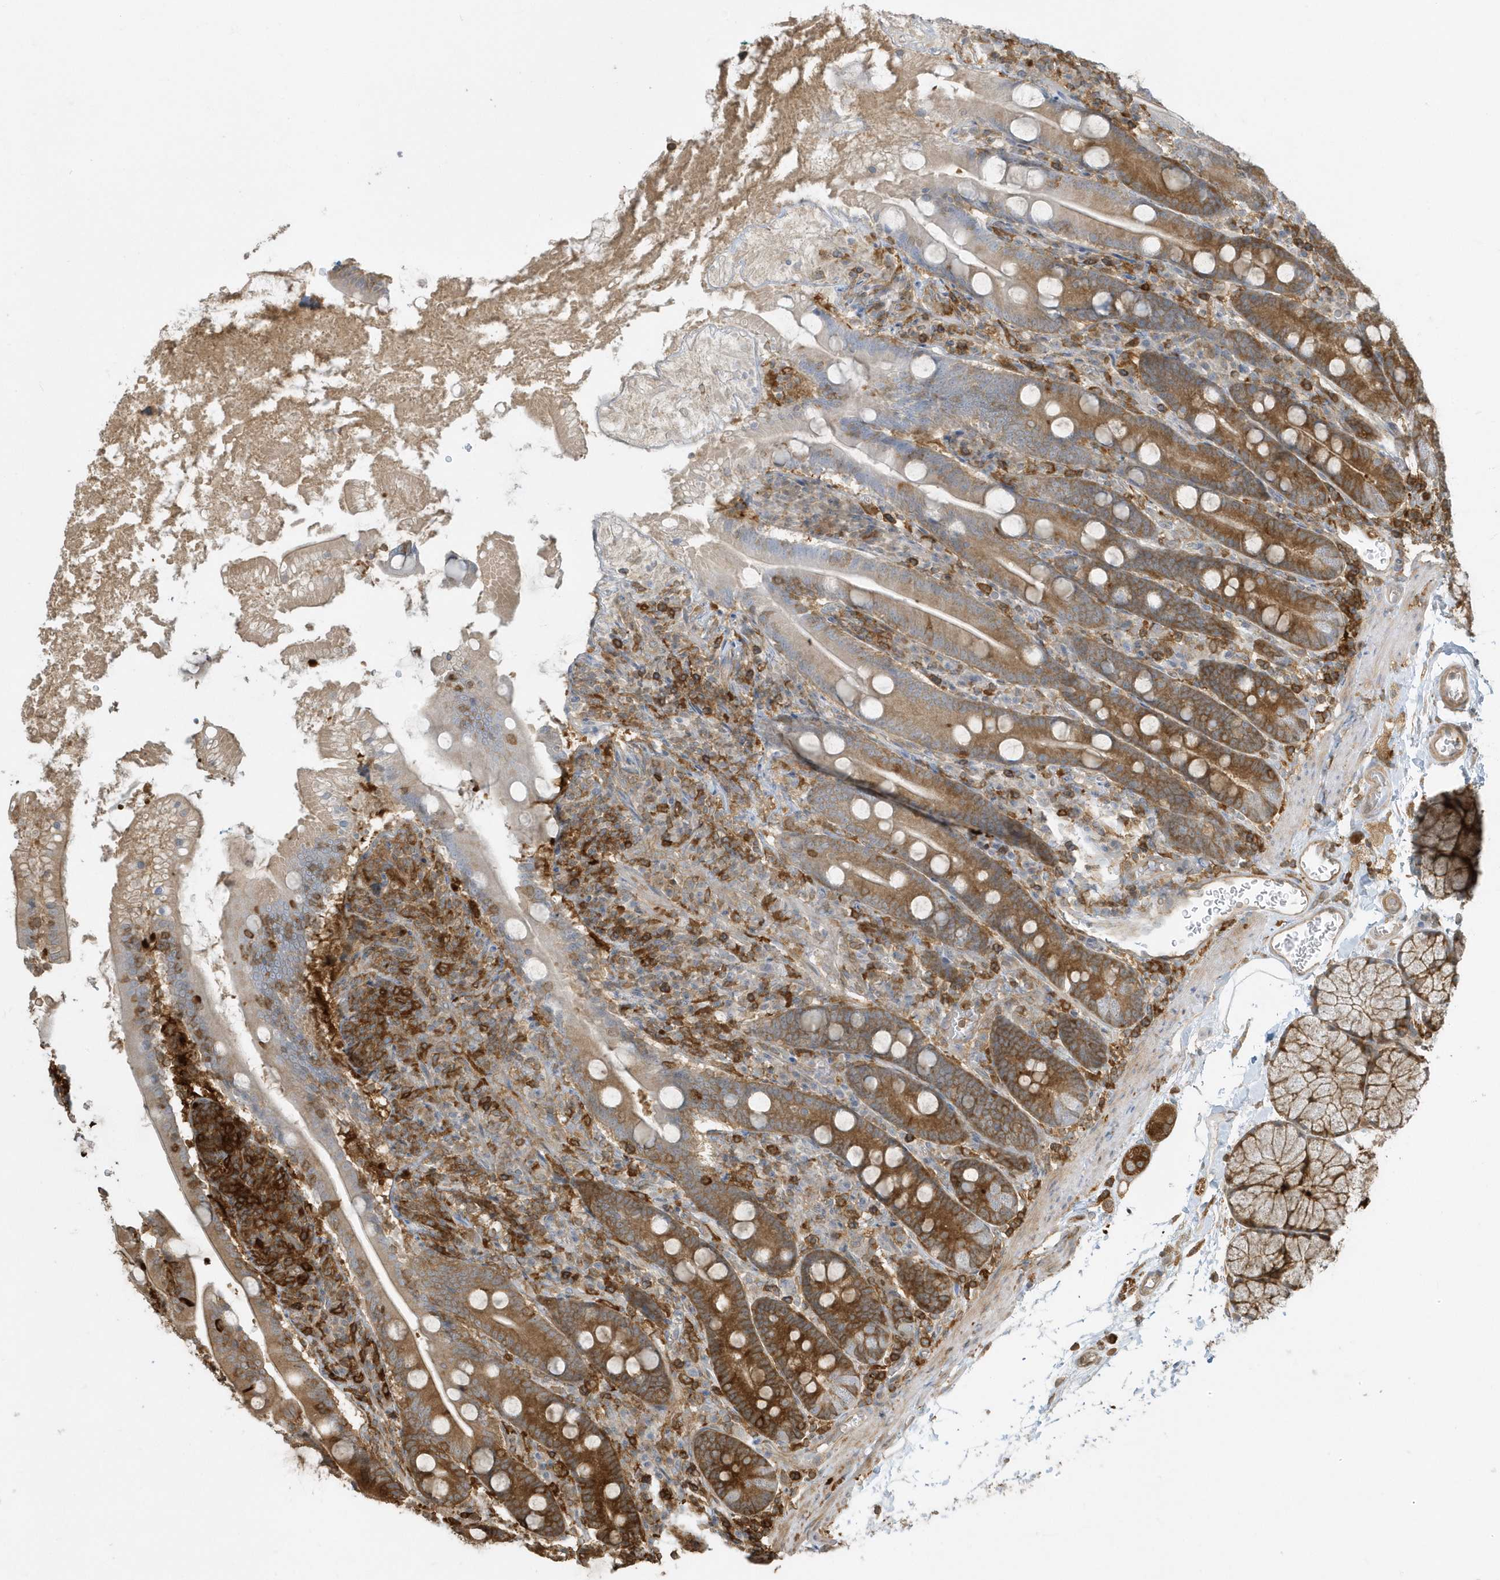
{"staining": {"intensity": "moderate", "quantity": ">75%", "location": "cytoplasmic/membranous"}, "tissue": "duodenum", "cell_type": "Glandular cells", "image_type": "normal", "snomed": [{"axis": "morphology", "description": "Normal tissue, NOS"}, {"axis": "topography", "description": "Duodenum"}], "caption": "Protein expression analysis of unremarkable human duodenum reveals moderate cytoplasmic/membranous positivity in about >75% of glandular cells. (brown staining indicates protein expression, while blue staining denotes nuclei).", "gene": "CLCN6", "patient": {"sex": "male", "age": 35}}